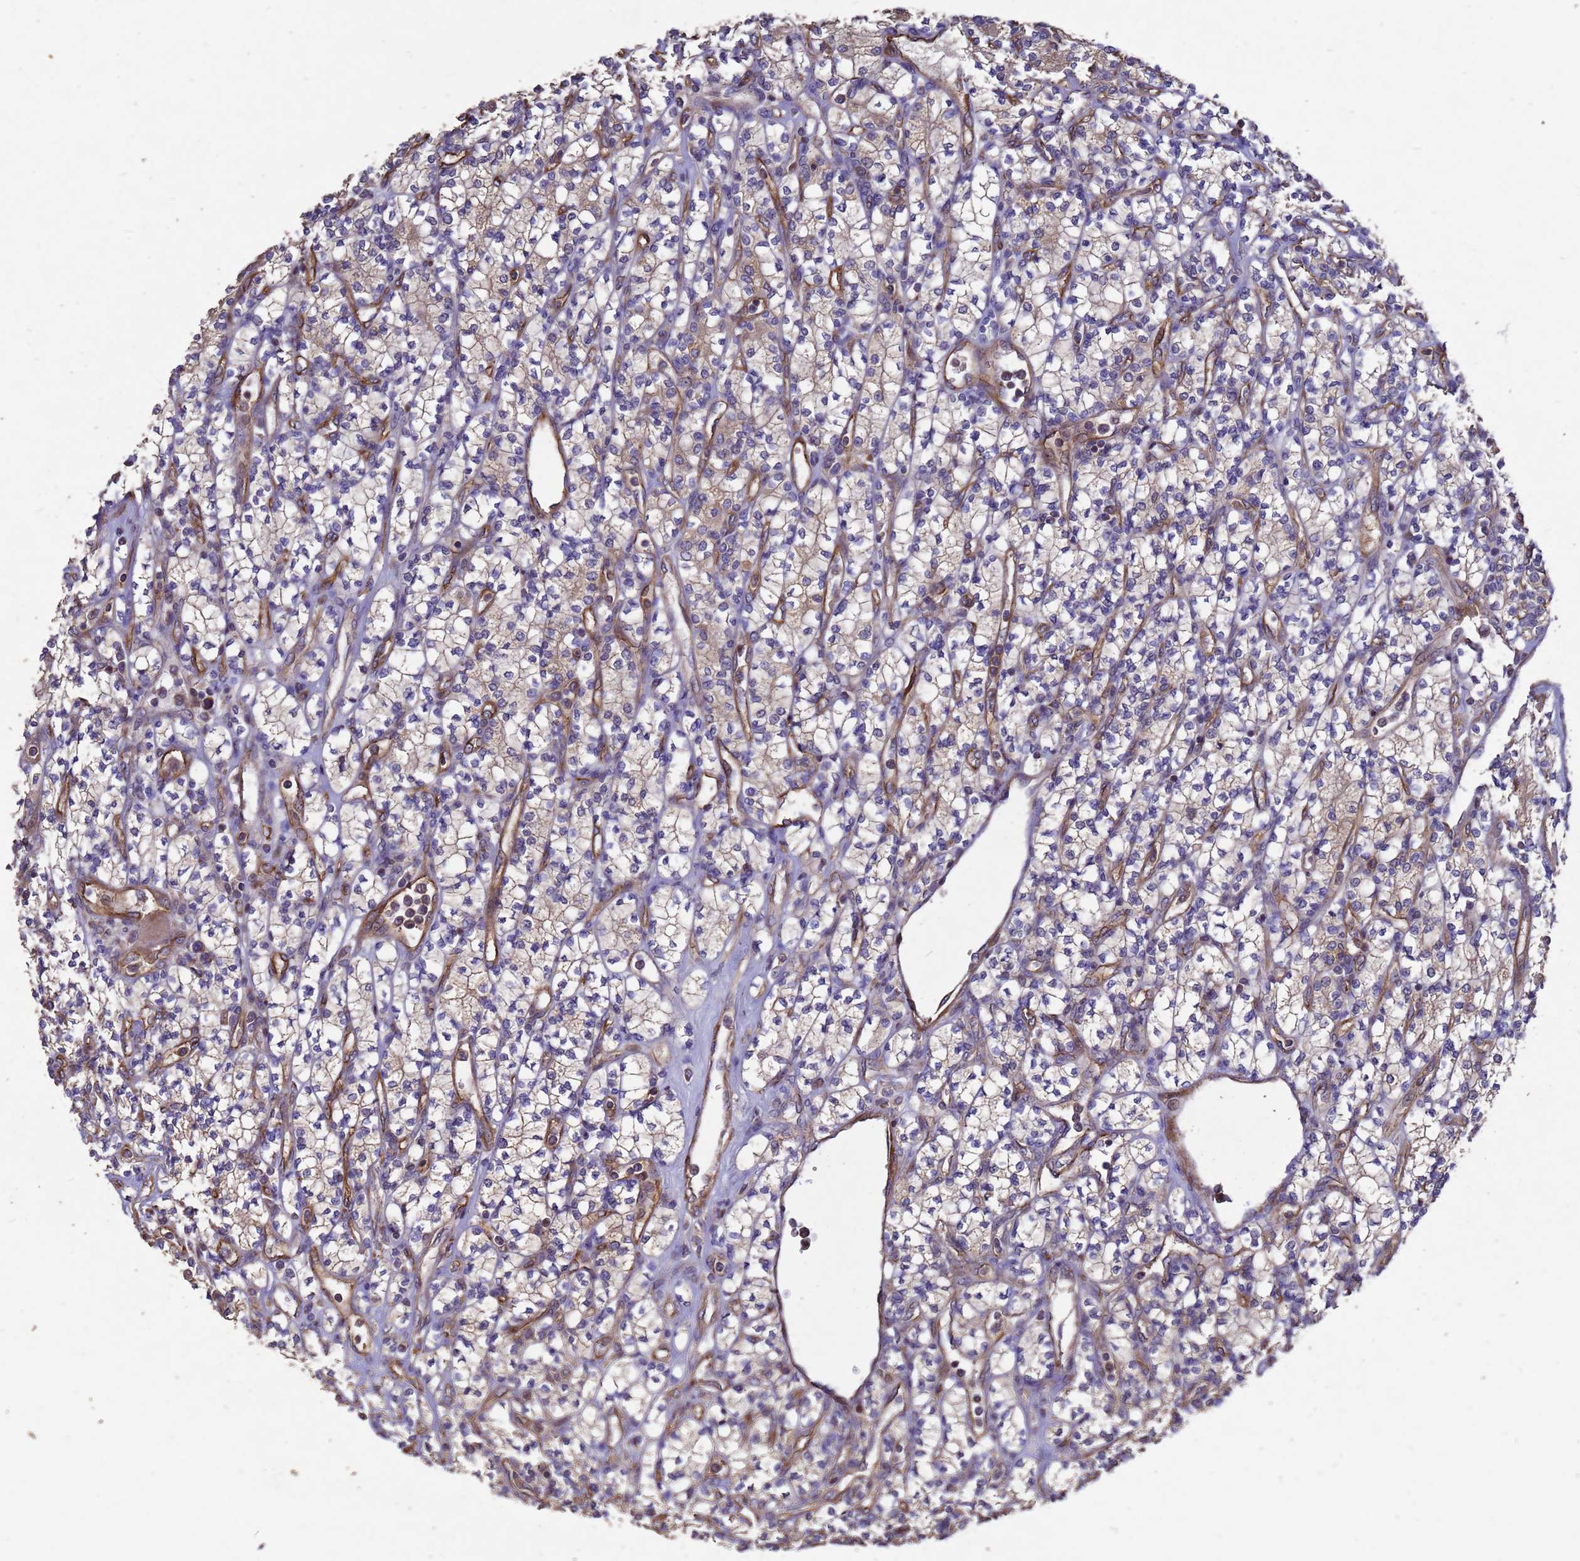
{"staining": {"intensity": "moderate", "quantity": "25%-75%", "location": "cytoplasmic/membranous"}, "tissue": "renal cancer", "cell_type": "Tumor cells", "image_type": "cancer", "snomed": [{"axis": "morphology", "description": "Adenocarcinoma, NOS"}, {"axis": "topography", "description": "Kidney"}], "caption": "Immunohistochemistry (IHC) micrograph of human renal cancer stained for a protein (brown), which exhibits medium levels of moderate cytoplasmic/membranous staining in approximately 25%-75% of tumor cells.", "gene": "RSPRY1", "patient": {"sex": "male", "age": 77}}